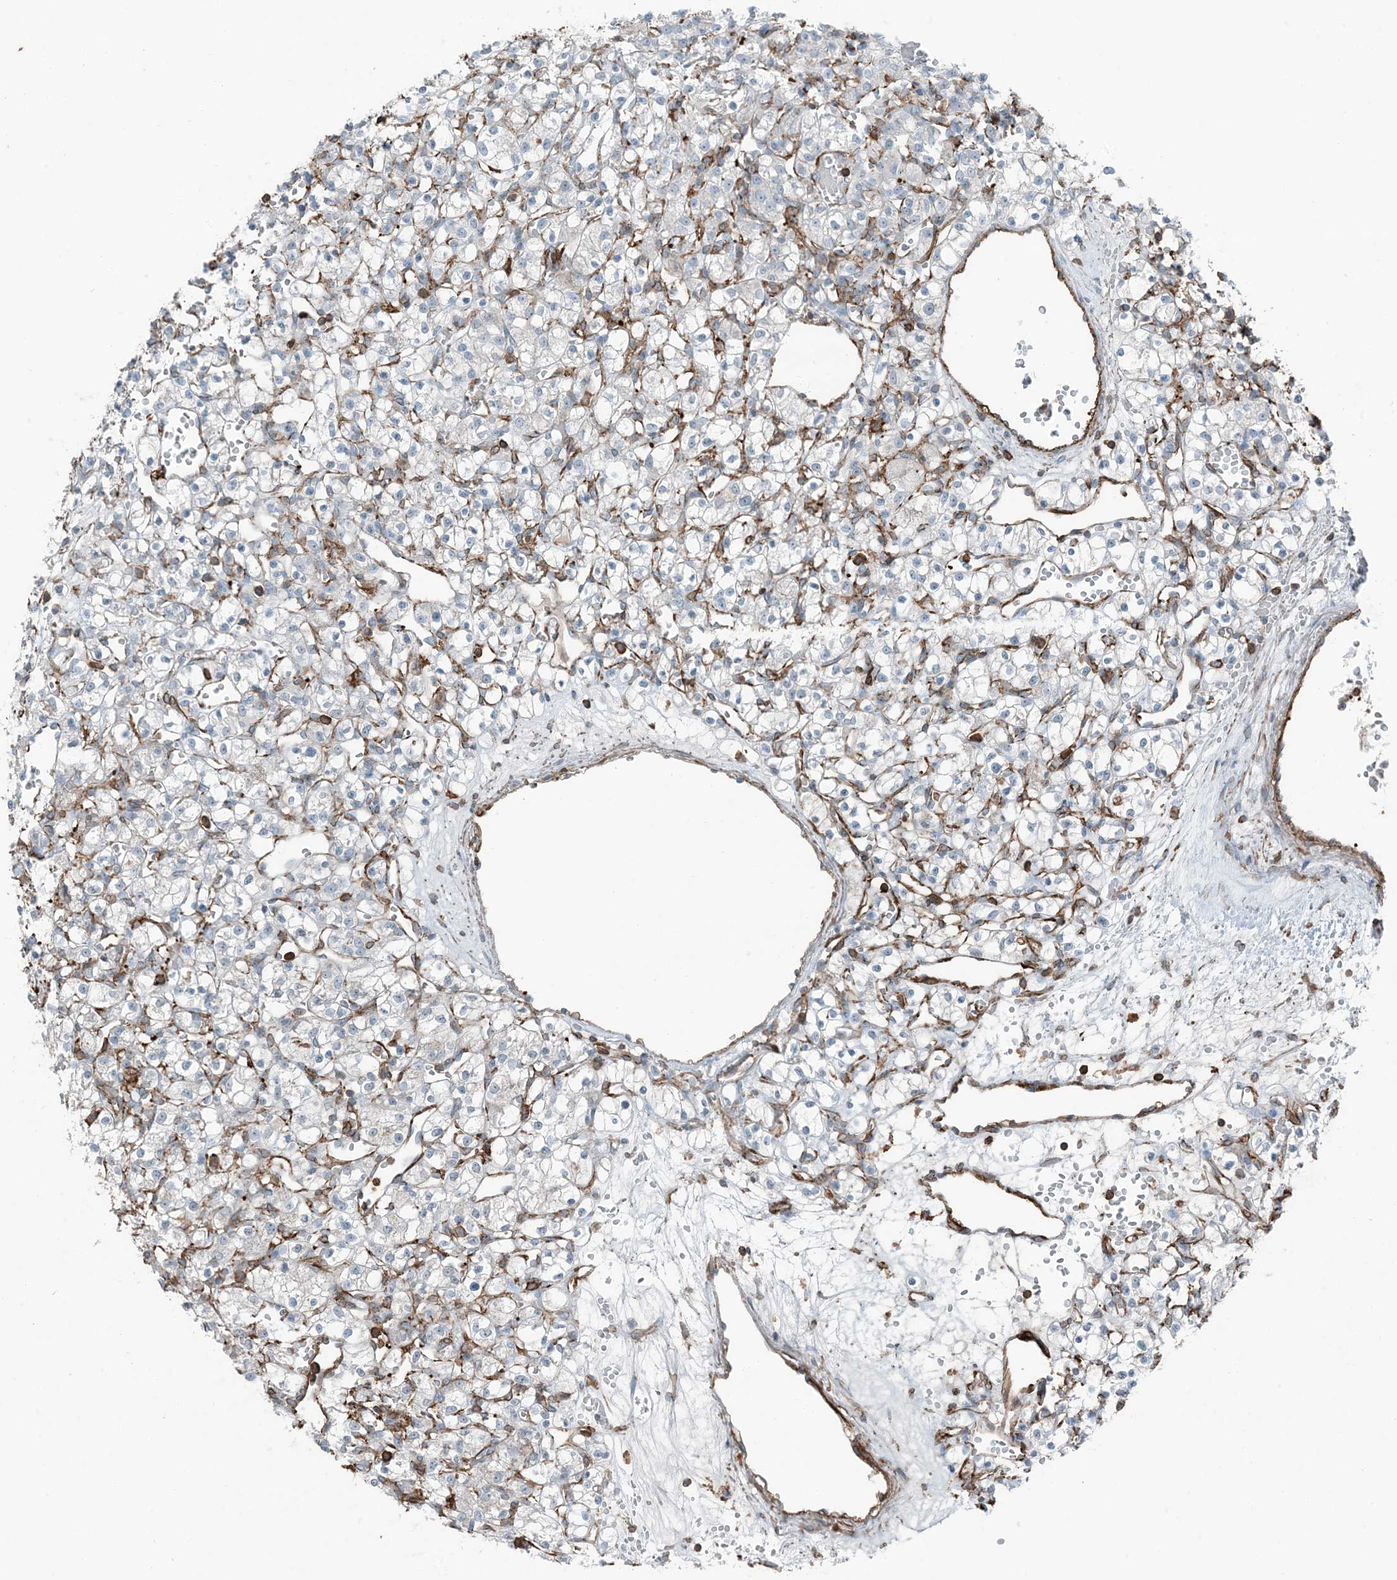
{"staining": {"intensity": "negative", "quantity": "none", "location": "none"}, "tissue": "renal cancer", "cell_type": "Tumor cells", "image_type": "cancer", "snomed": [{"axis": "morphology", "description": "Adenocarcinoma, NOS"}, {"axis": "topography", "description": "Kidney"}], "caption": "Tumor cells show no significant staining in renal cancer (adenocarcinoma). (DAB IHC visualized using brightfield microscopy, high magnification).", "gene": "APOBEC3C", "patient": {"sex": "female", "age": 59}}